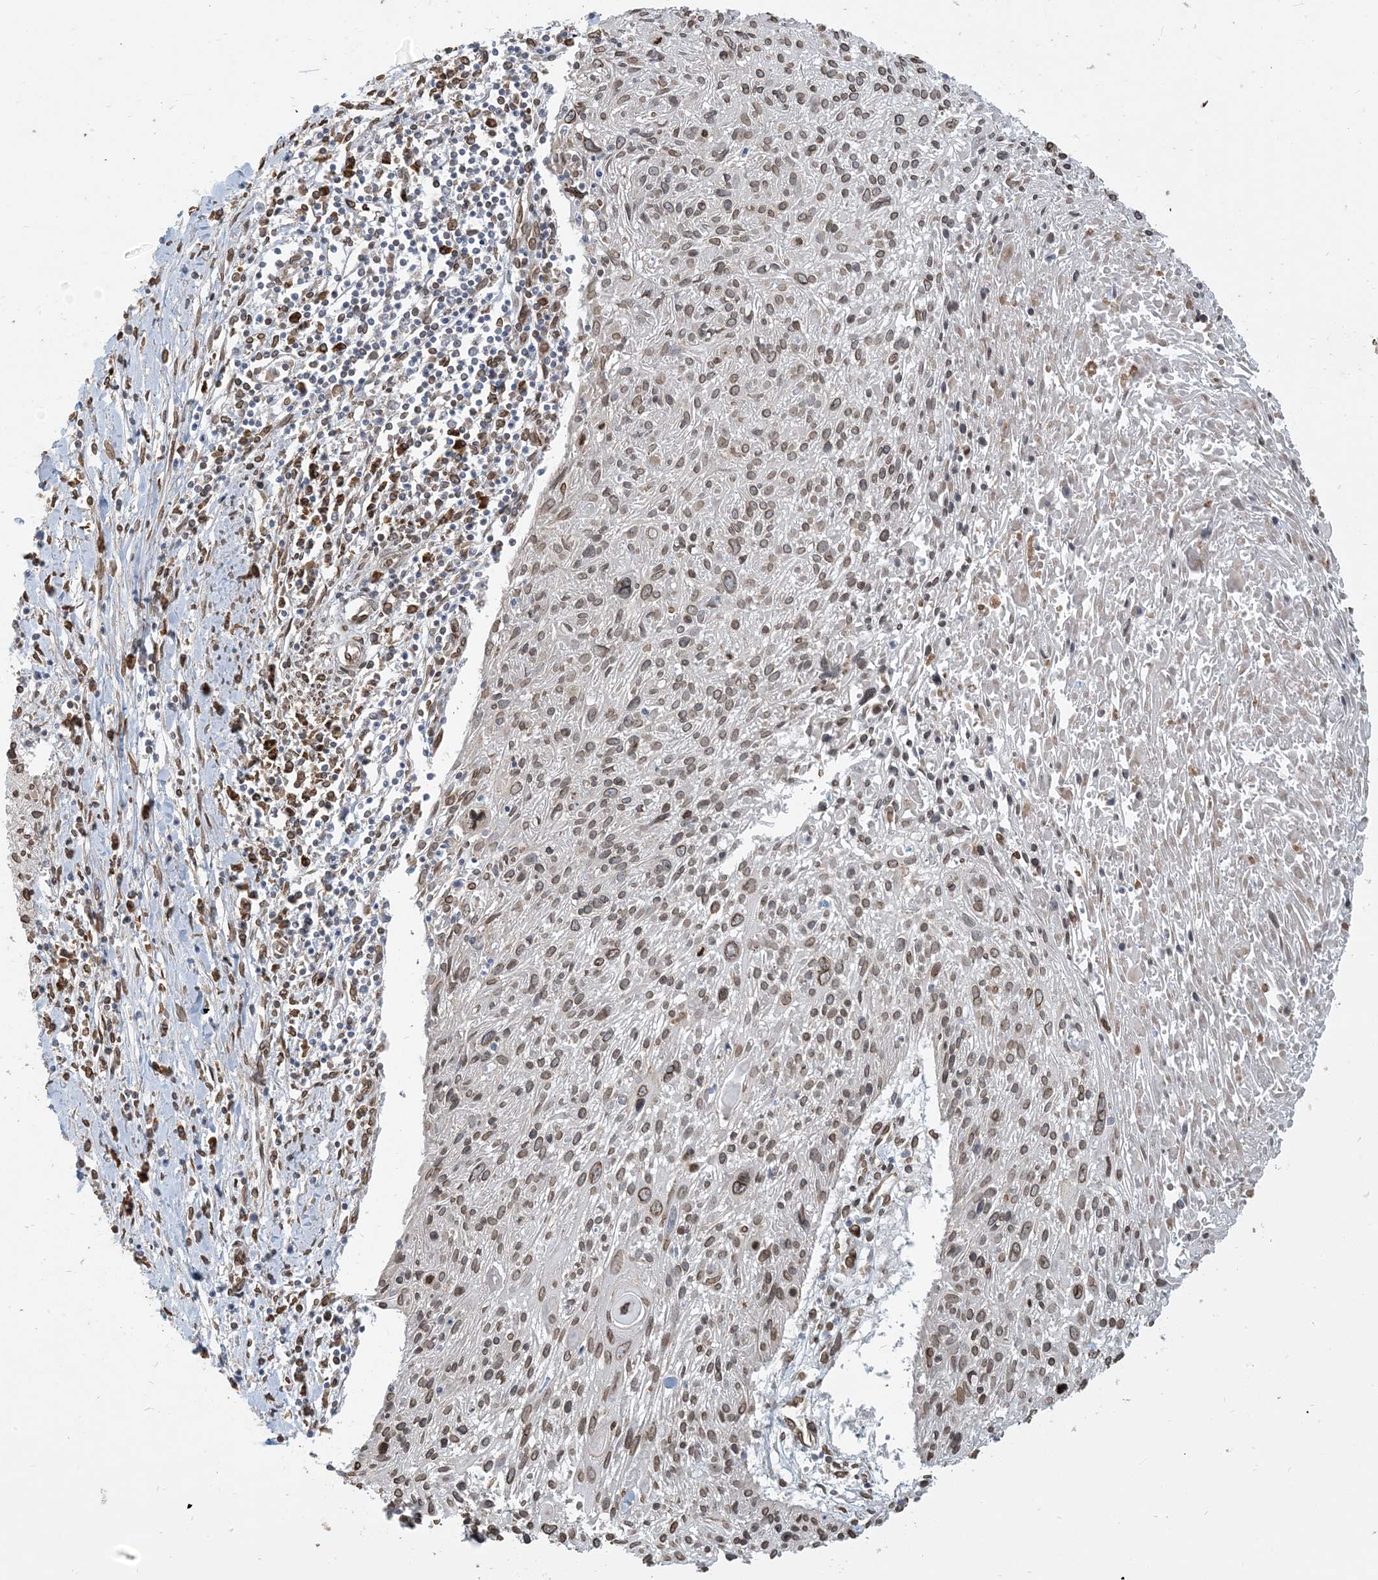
{"staining": {"intensity": "weak", "quantity": ">75%", "location": "cytoplasmic/membranous,nuclear"}, "tissue": "cervical cancer", "cell_type": "Tumor cells", "image_type": "cancer", "snomed": [{"axis": "morphology", "description": "Squamous cell carcinoma, NOS"}, {"axis": "topography", "description": "Cervix"}], "caption": "Protein staining demonstrates weak cytoplasmic/membranous and nuclear staining in about >75% of tumor cells in cervical squamous cell carcinoma.", "gene": "WWP1", "patient": {"sex": "female", "age": 51}}